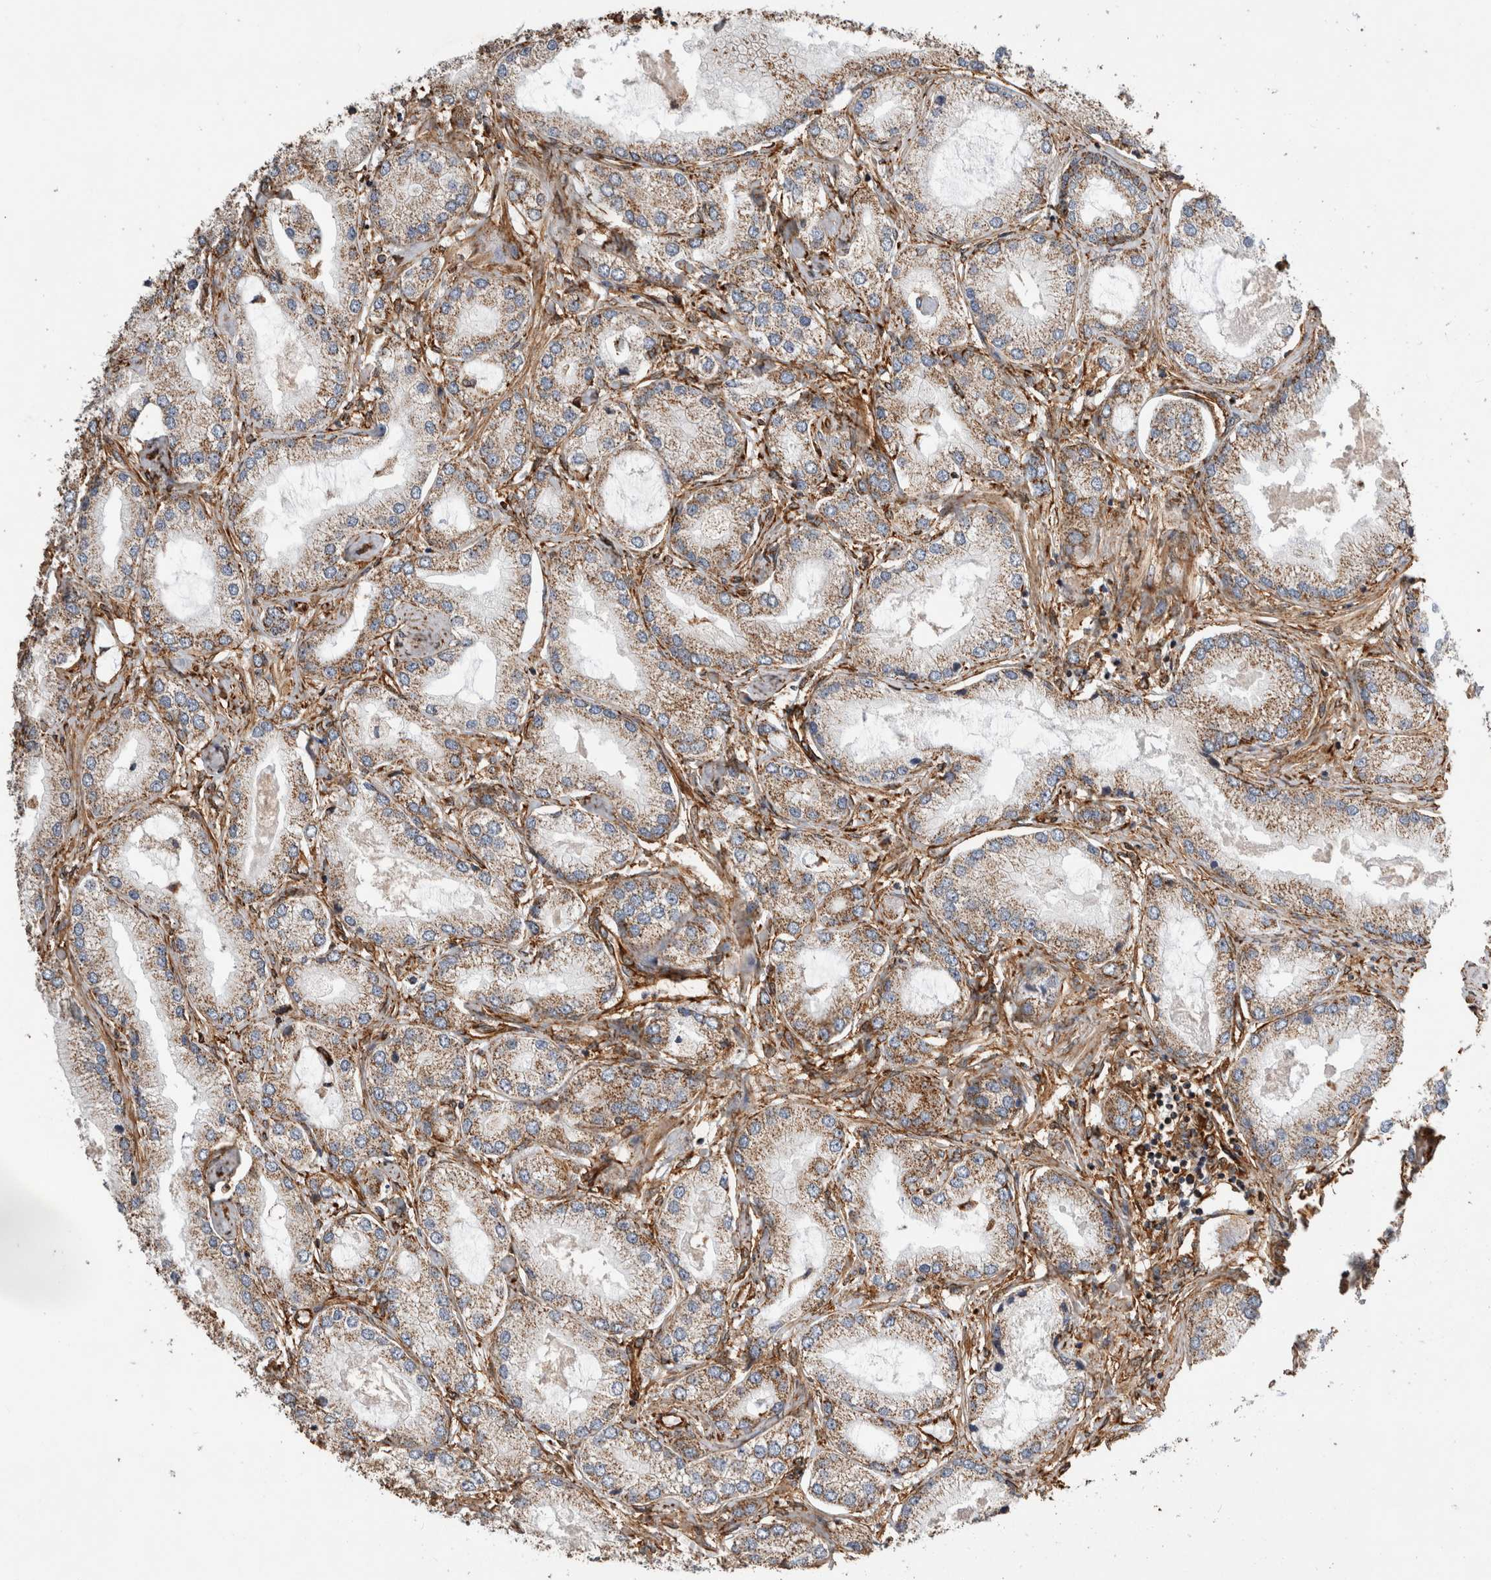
{"staining": {"intensity": "moderate", "quantity": ">75%", "location": "cytoplasmic/membranous"}, "tissue": "prostate cancer", "cell_type": "Tumor cells", "image_type": "cancer", "snomed": [{"axis": "morphology", "description": "Adenocarcinoma, Low grade"}, {"axis": "topography", "description": "Prostate"}], "caption": "A brown stain highlights moderate cytoplasmic/membranous staining of a protein in human prostate cancer tumor cells.", "gene": "ZNF397", "patient": {"sex": "male", "age": 62}}